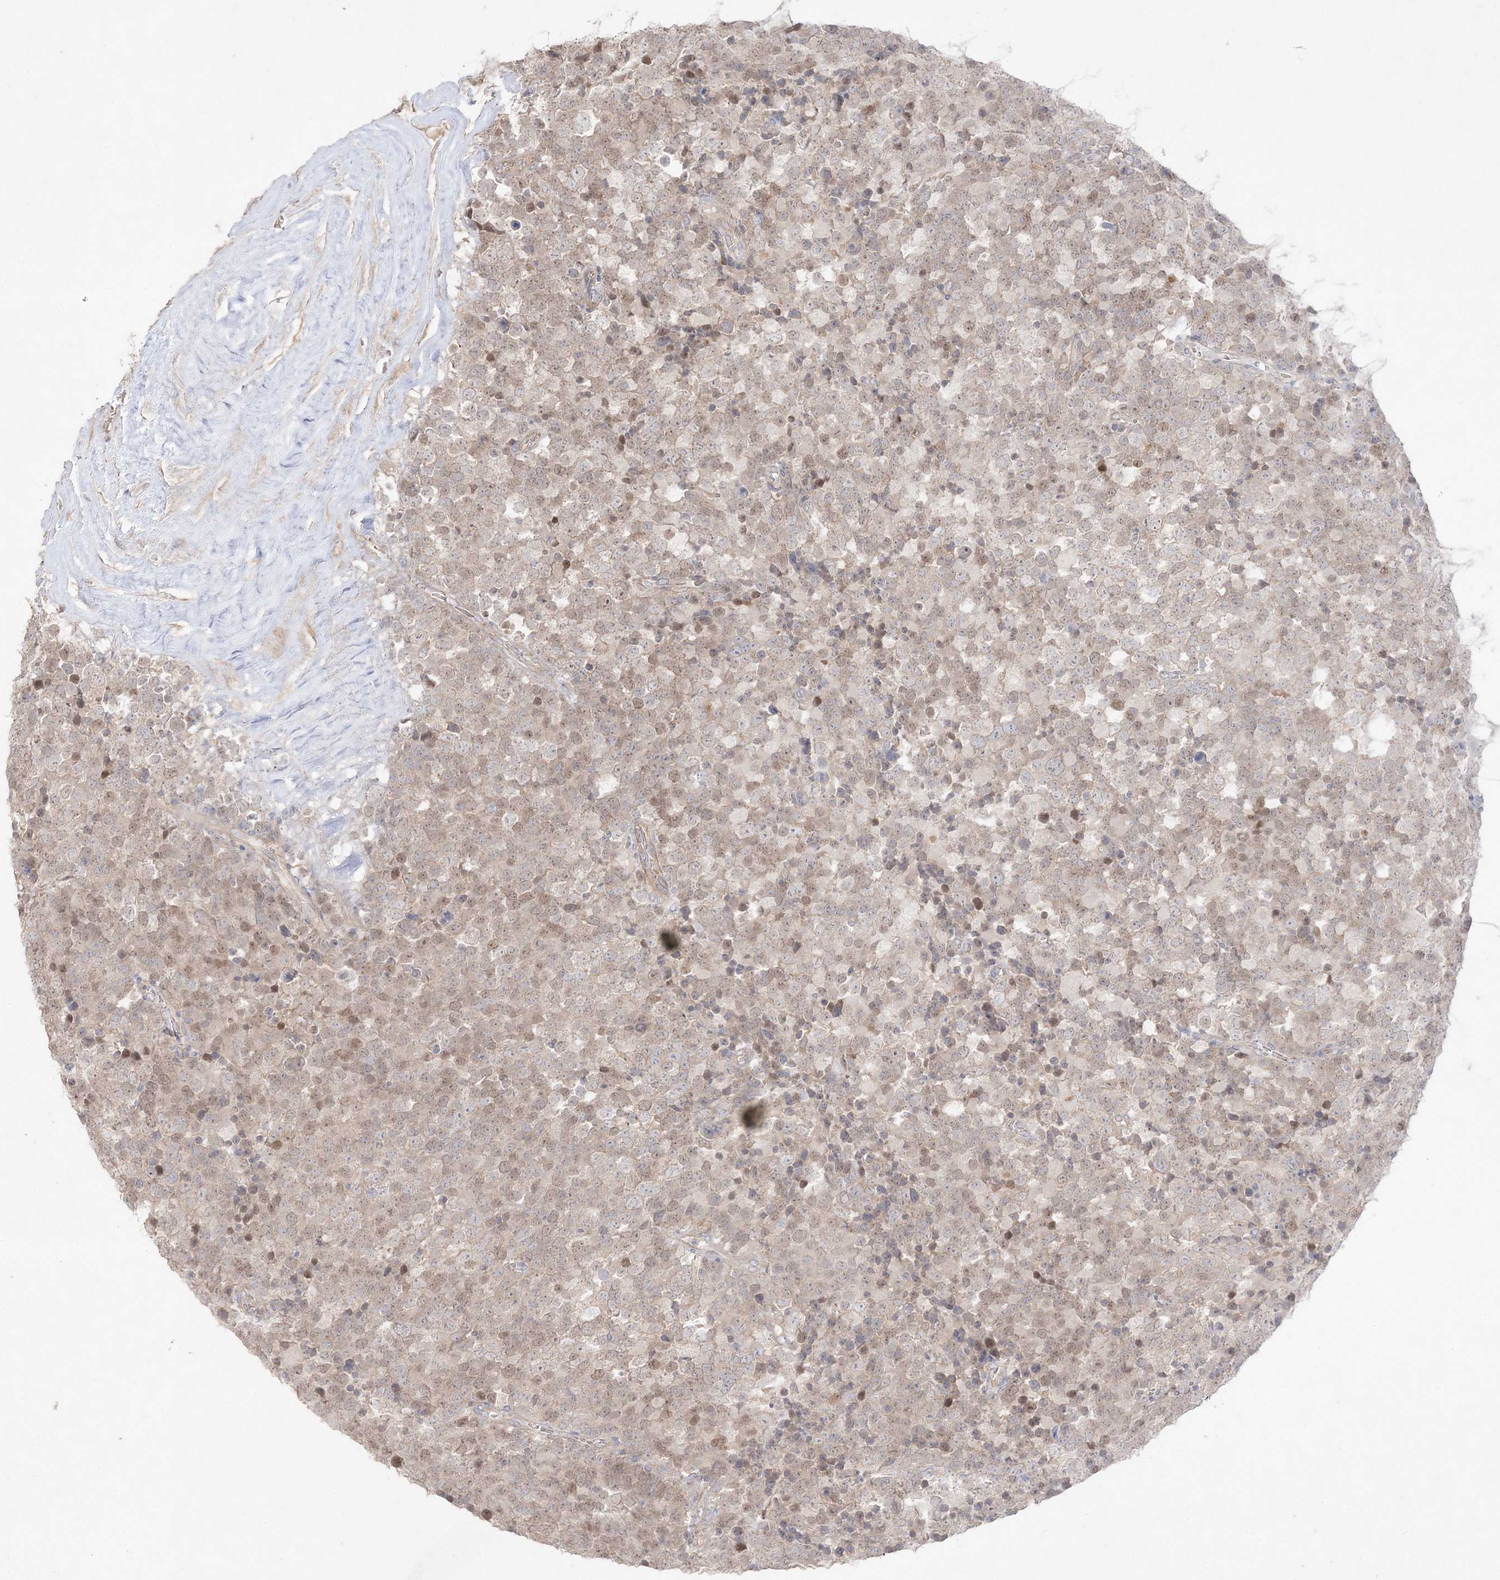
{"staining": {"intensity": "weak", "quantity": "25%-75%", "location": "cytoplasmic/membranous,nuclear"}, "tissue": "testis cancer", "cell_type": "Tumor cells", "image_type": "cancer", "snomed": [{"axis": "morphology", "description": "Seminoma, NOS"}, {"axis": "topography", "description": "Testis"}], "caption": "IHC histopathology image of seminoma (testis) stained for a protein (brown), which demonstrates low levels of weak cytoplasmic/membranous and nuclear staining in about 25%-75% of tumor cells.", "gene": "SH3BP4", "patient": {"sex": "male", "age": 71}}